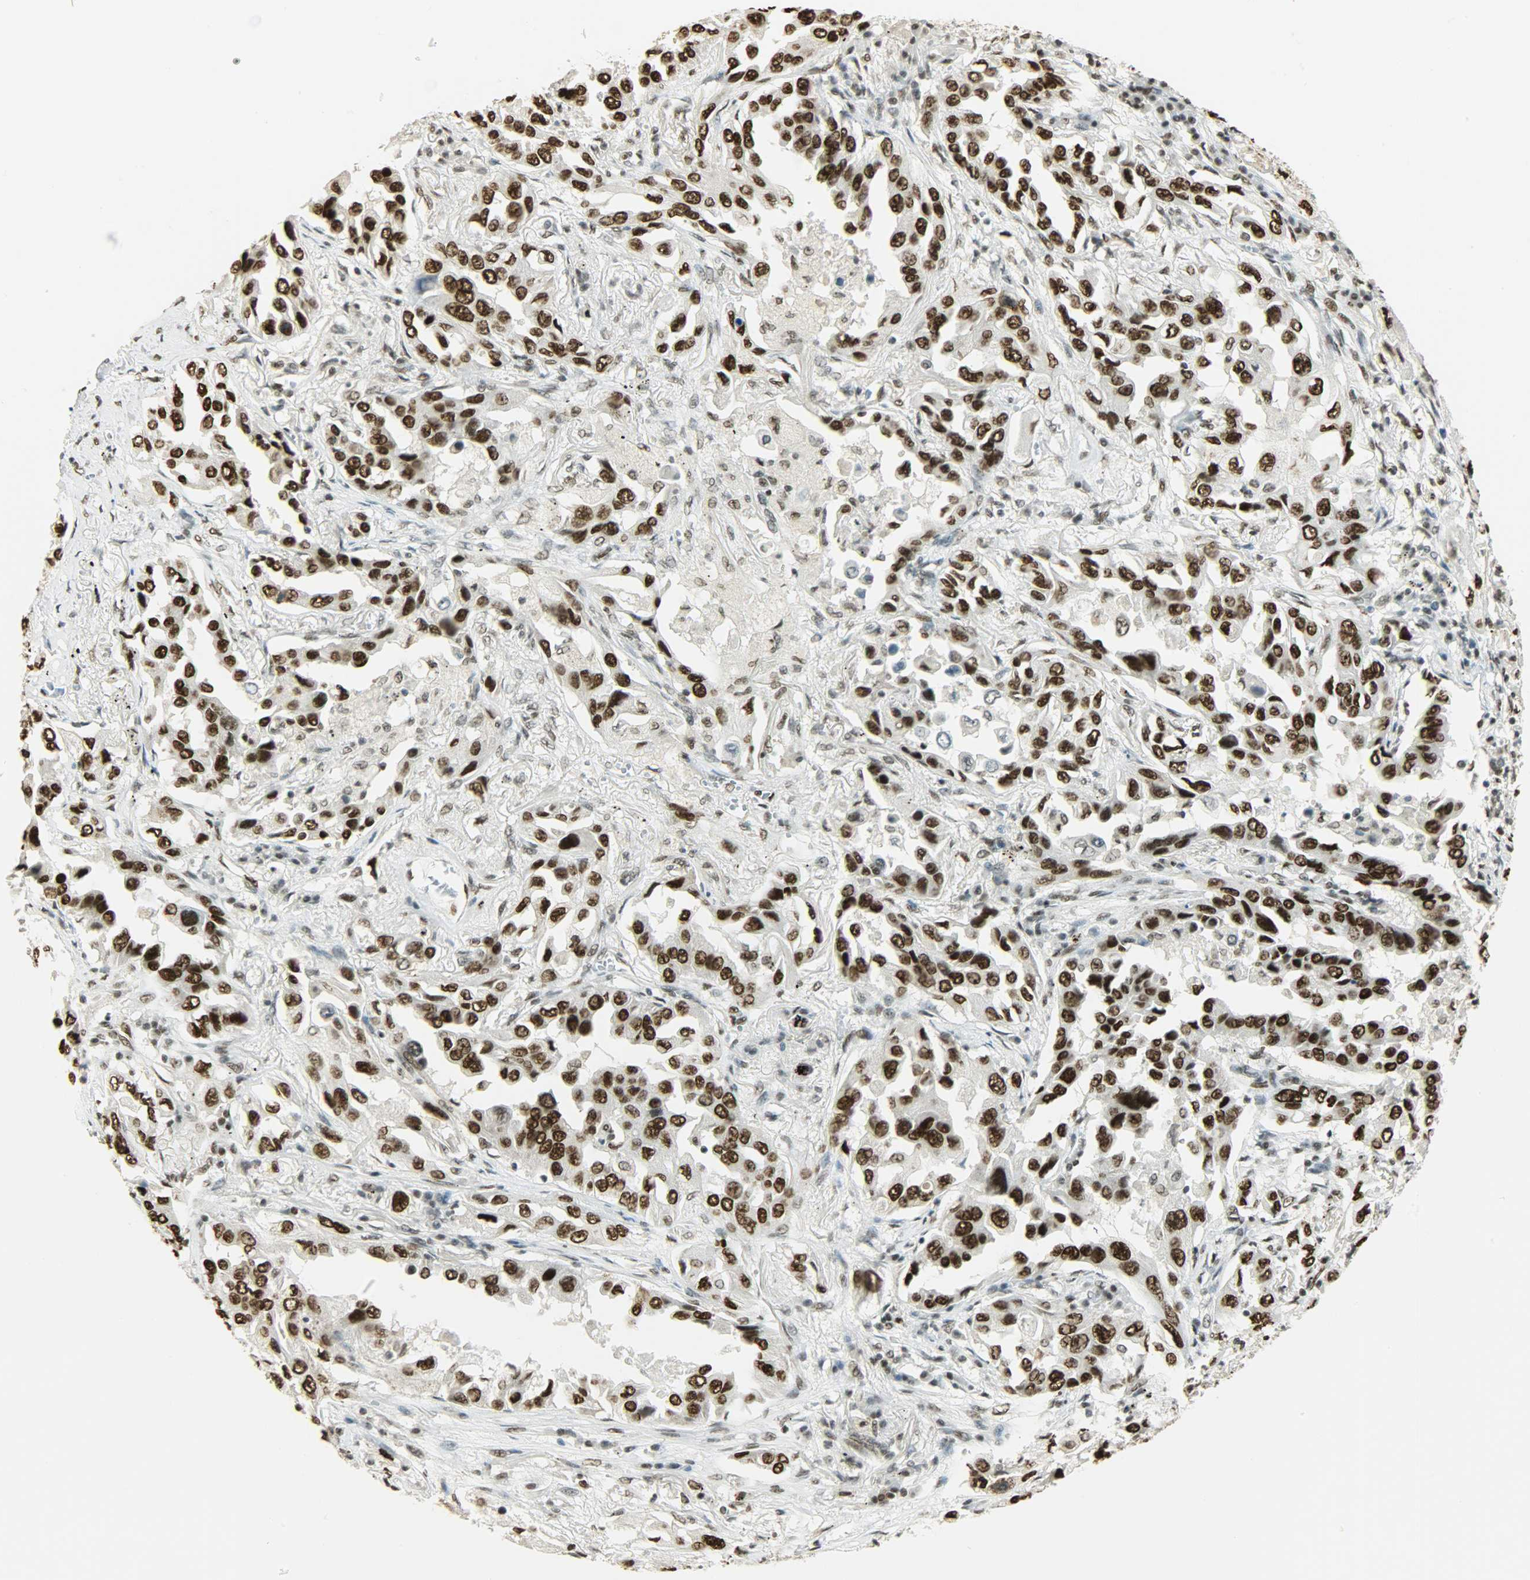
{"staining": {"intensity": "strong", "quantity": ">75%", "location": "nuclear"}, "tissue": "lung cancer", "cell_type": "Tumor cells", "image_type": "cancer", "snomed": [{"axis": "morphology", "description": "Adenocarcinoma, NOS"}, {"axis": "topography", "description": "Lung"}], "caption": "High-magnification brightfield microscopy of lung adenocarcinoma stained with DAB (3,3'-diaminobenzidine) (brown) and counterstained with hematoxylin (blue). tumor cells exhibit strong nuclear positivity is present in about>75% of cells. The staining was performed using DAB (3,3'-diaminobenzidine), with brown indicating positive protein expression. Nuclei are stained blue with hematoxylin.", "gene": "MYEF2", "patient": {"sex": "female", "age": 65}}